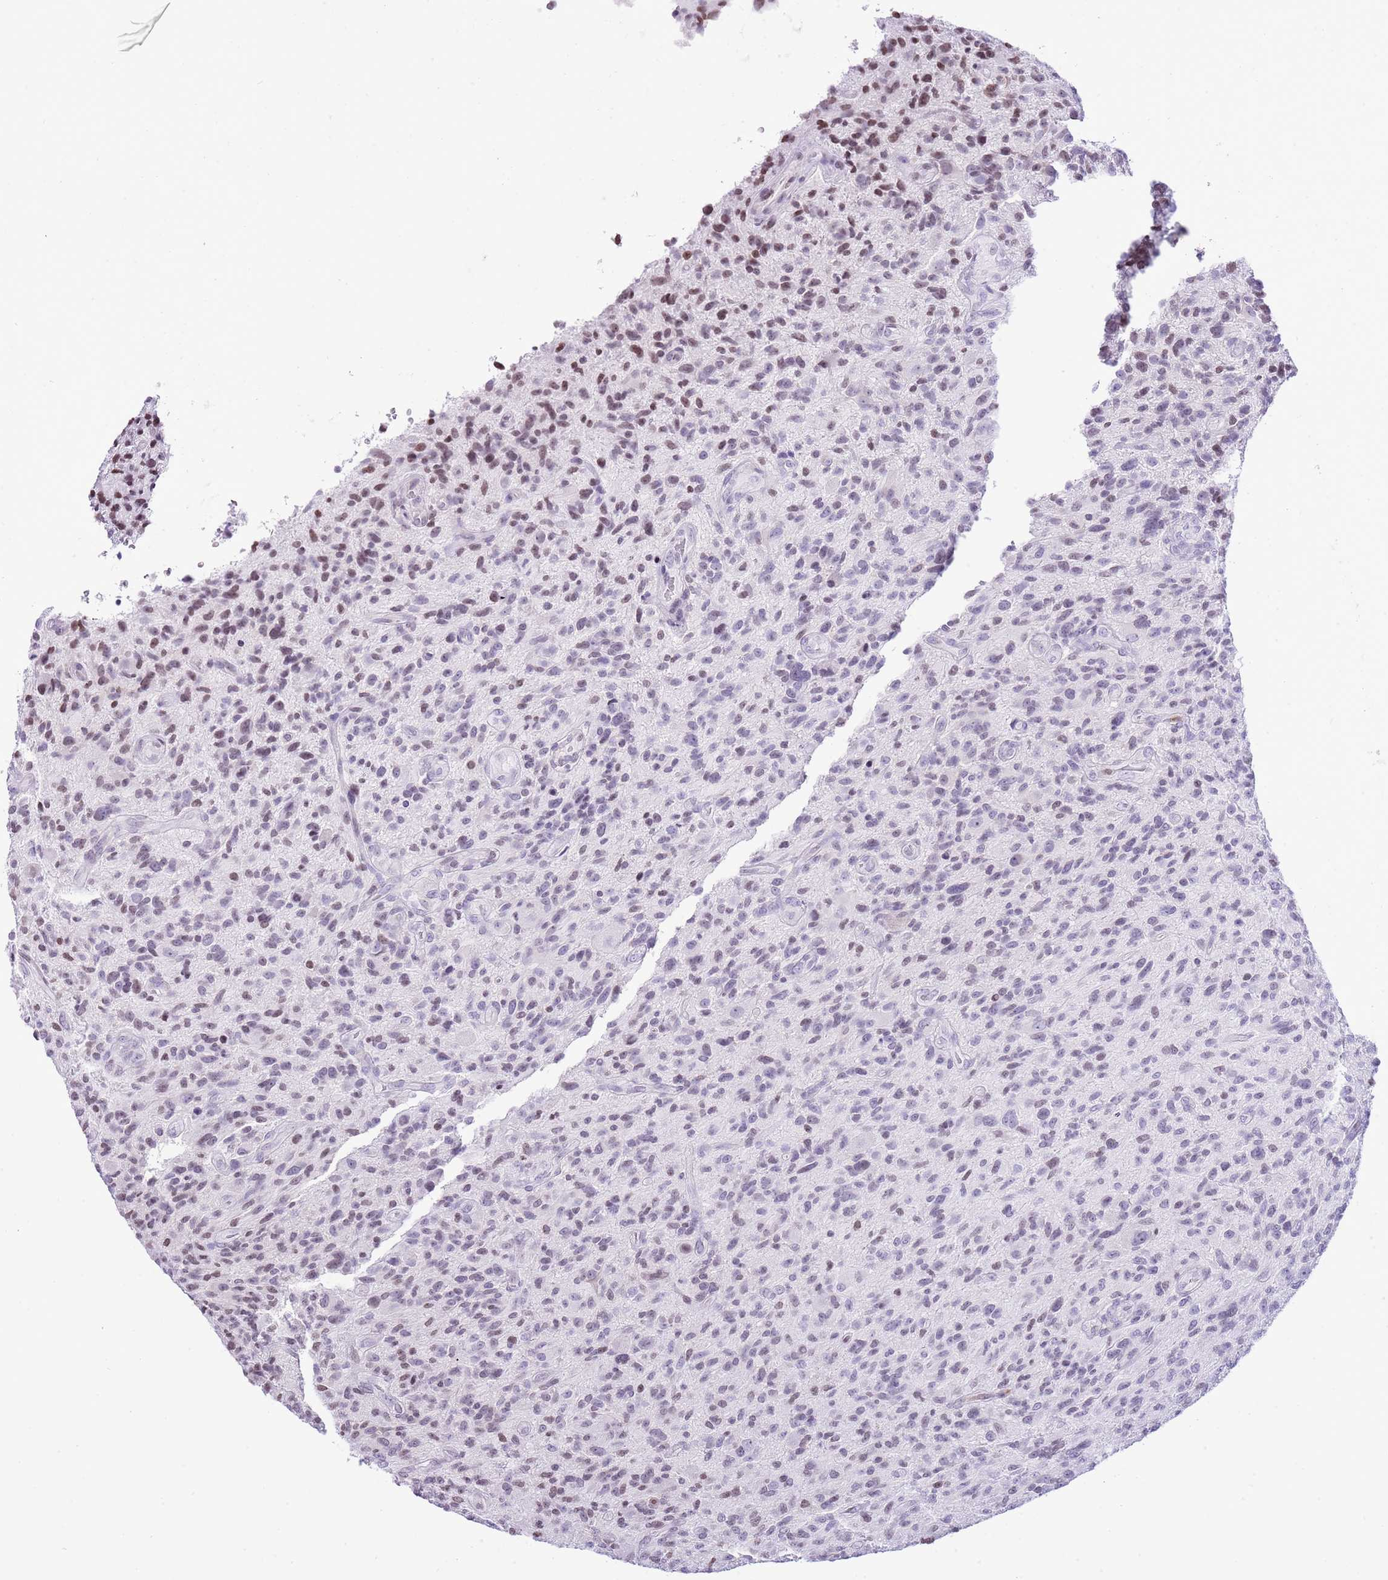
{"staining": {"intensity": "moderate", "quantity": "<25%", "location": "nuclear"}, "tissue": "glioma", "cell_type": "Tumor cells", "image_type": "cancer", "snomed": [{"axis": "morphology", "description": "Glioma, malignant, High grade"}, {"axis": "topography", "description": "Brain"}], "caption": "A histopathology image of human malignant high-grade glioma stained for a protein reveals moderate nuclear brown staining in tumor cells. (brown staining indicates protein expression, while blue staining denotes nuclei).", "gene": "PRR15", "patient": {"sex": "male", "age": 47}}